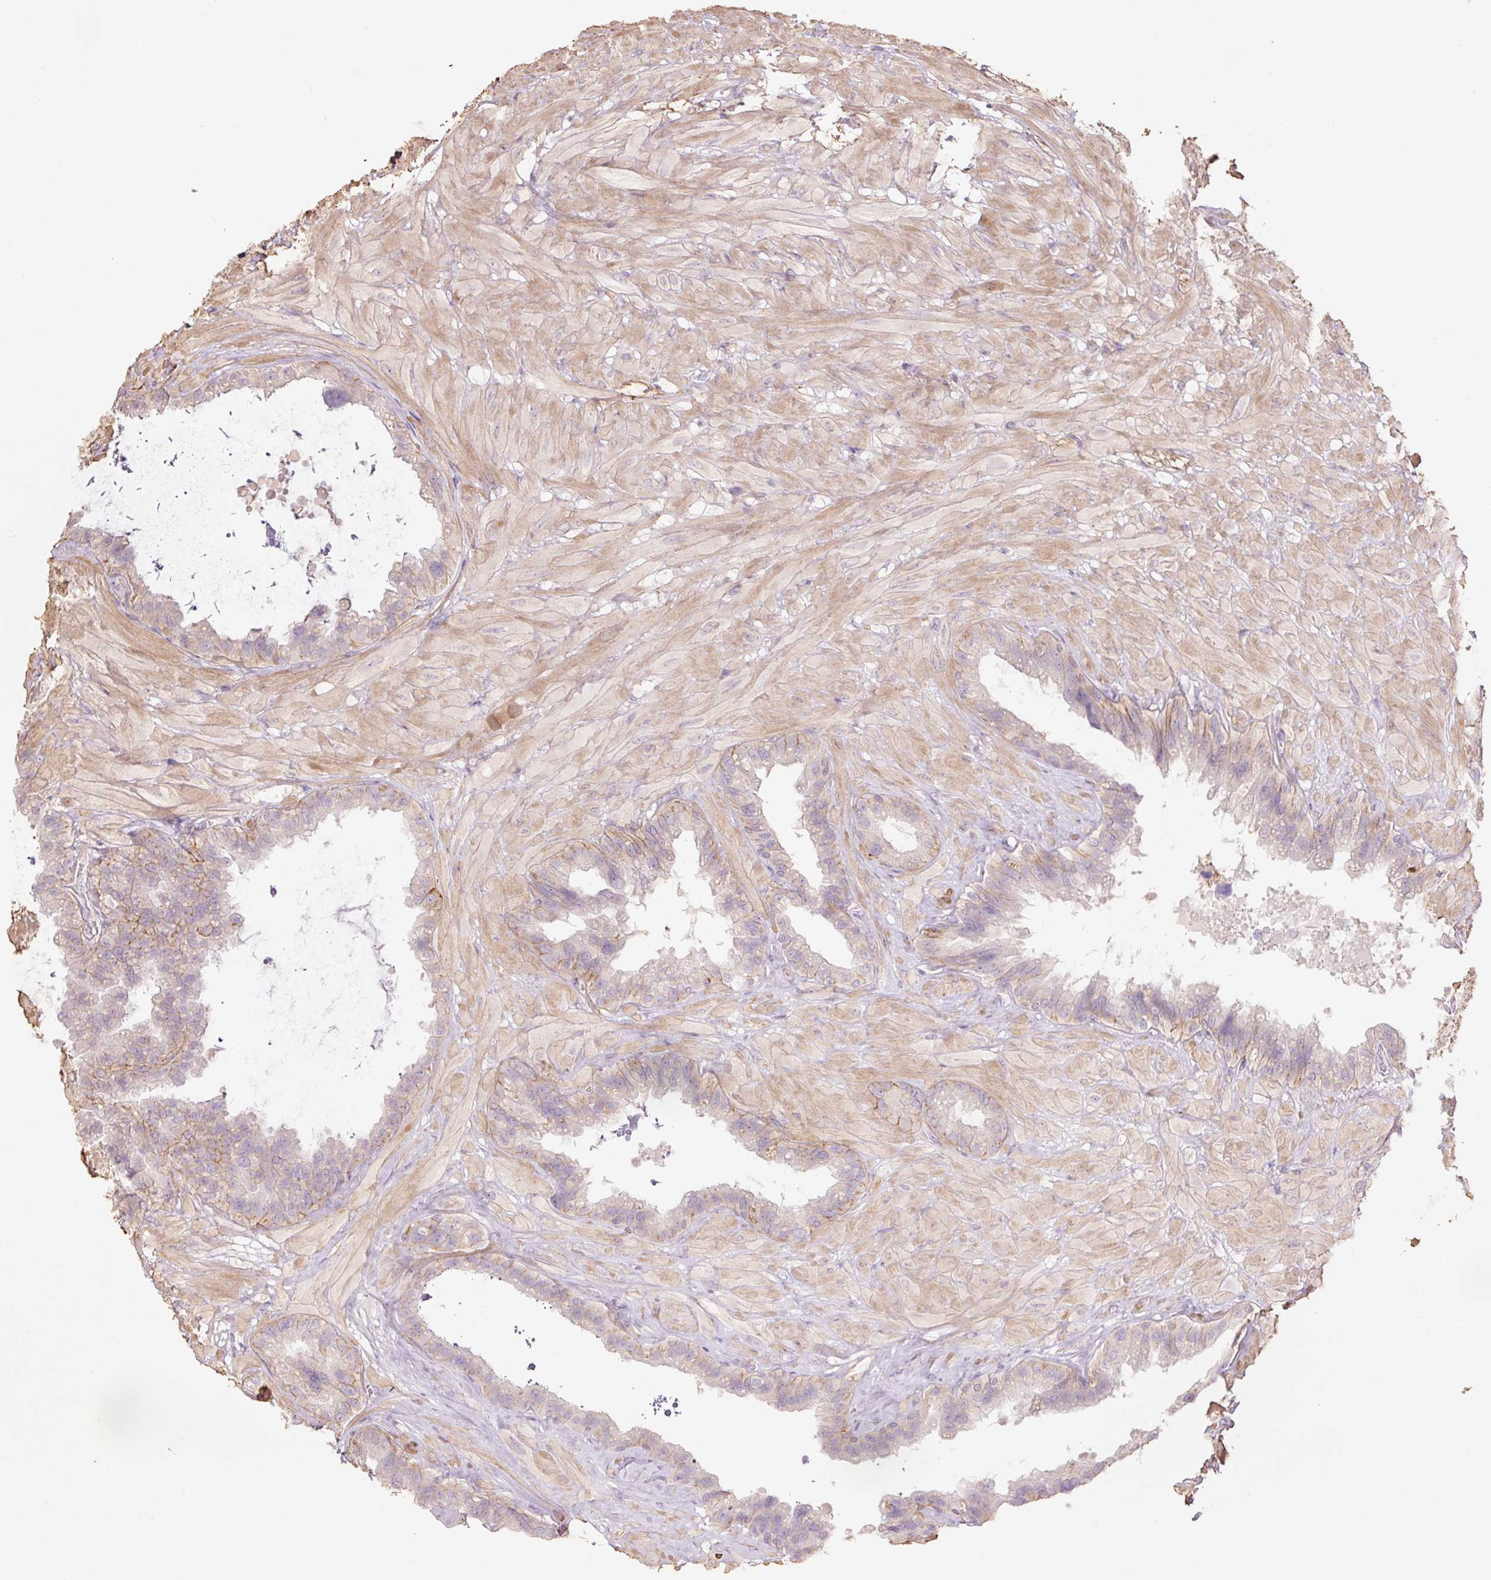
{"staining": {"intensity": "weak", "quantity": "<25%", "location": "cytoplasmic/membranous"}, "tissue": "seminal vesicle", "cell_type": "Glandular cells", "image_type": "normal", "snomed": [{"axis": "morphology", "description": "Normal tissue, NOS"}, {"axis": "topography", "description": "Seminal veicle"}, {"axis": "topography", "description": "Peripheral nerve tissue"}], "caption": "This is a histopathology image of immunohistochemistry staining of benign seminal vesicle, which shows no staining in glandular cells. (IHC, brightfield microscopy, high magnification).", "gene": "SLC1A4", "patient": {"sex": "male", "age": 76}}